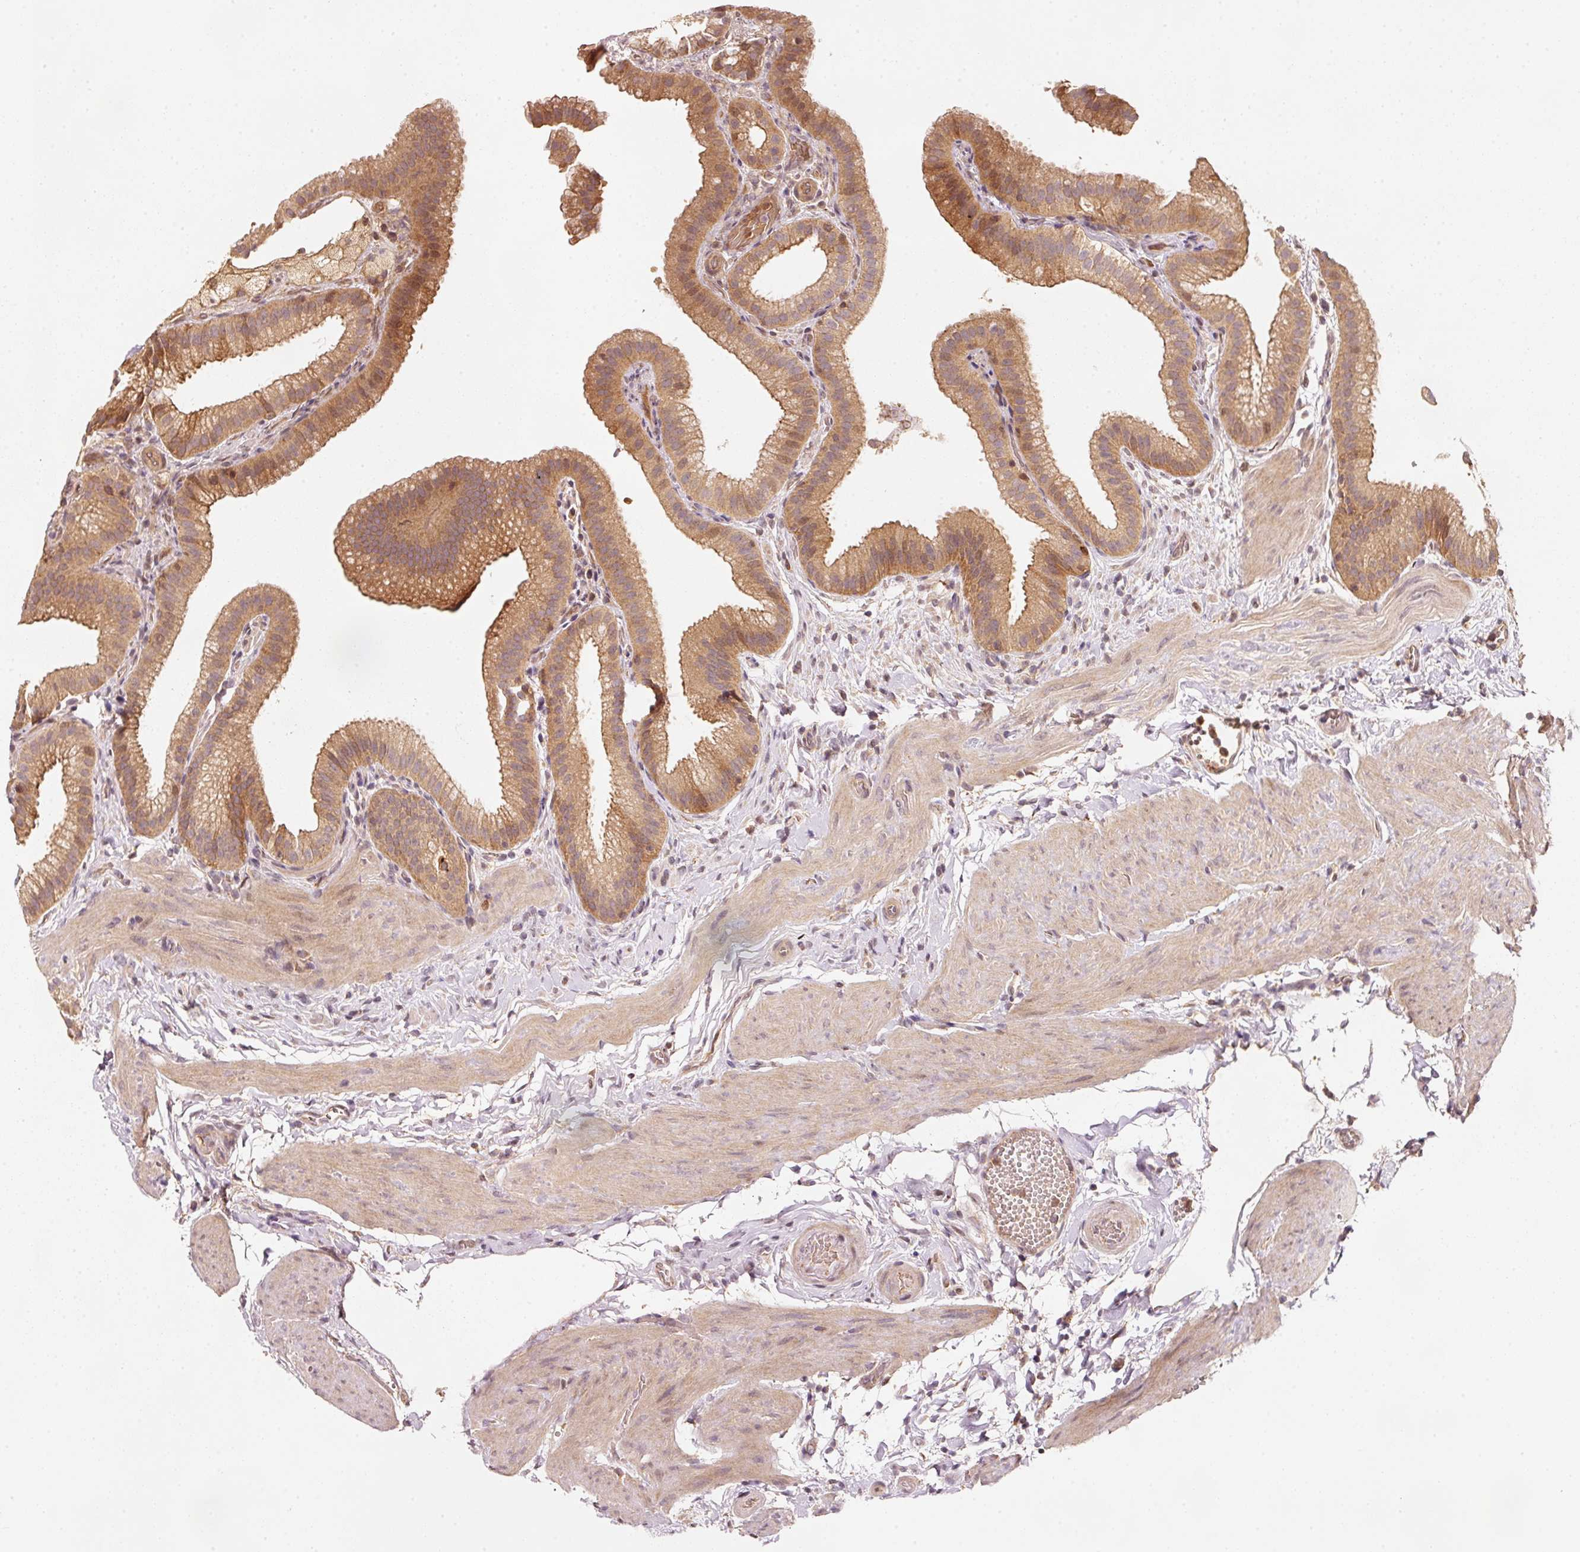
{"staining": {"intensity": "moderate", "quantity": ">75%", "location": "cytoplasmic/membranous"}, "tissue": "gallbladder", "cell_type": "Glandular cells", "image_type": "normal", "snomed": [{"axis": "morphology", "description": "Normal tissue, NOS"}, {"axis": "topography", "description": "Gallbladder"}], "caption": "Immunohistochemistry (IHC) of unremarkable gallbladder displays medium levels of moderate cytoplasmic/membranous positivity in approximately >75% of glandular cells.", "gene": "RRAS2", "patient": {"sex": "female", "age": 63}}